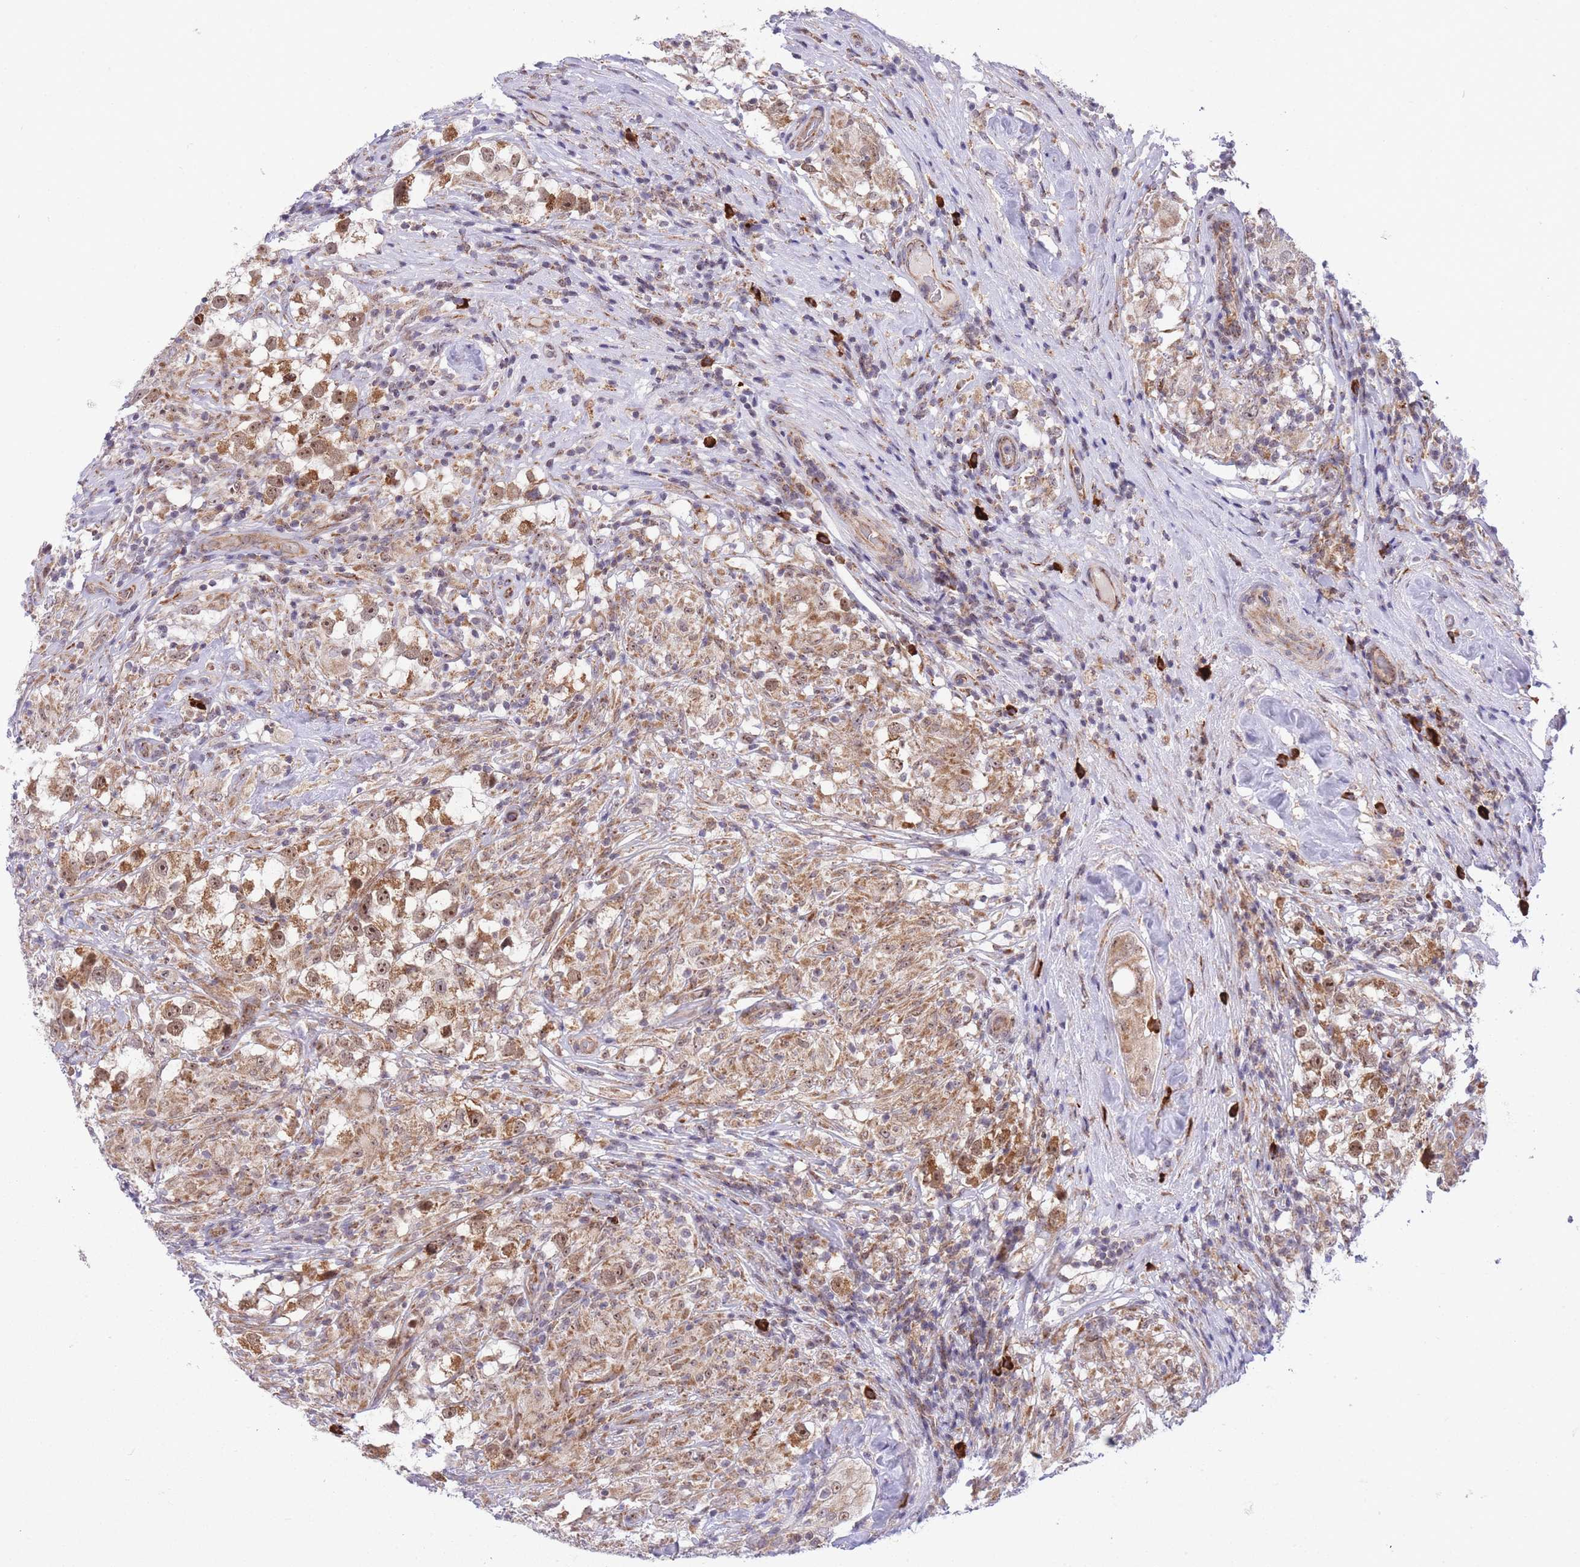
{"staining": {"intensity": "moderate", "quantity": ">75%", "location": "cytoplasmic/membranous,nuclear"}, "tissue": "testis cancer", "cell_type": "Tumor cells", "image_type": "cancer", "snomed": [{"axis": "morphology", "description": "Seminoma, NOS"}, {"axis": "topography", "description": "Testis"}], "caption": "Immunohistochemical staining of human seminoma (testis) shows moderate cytoplasmic/membranous and nuclear protein expression in approximately >75% of tumor cells. (DAB (3,3'-diaminobenzidine) IHC, brown staining for protein, blue staining for nuclei).", "gene": "EXOSC8", "patient": {"sex": "male", "age": 46}}